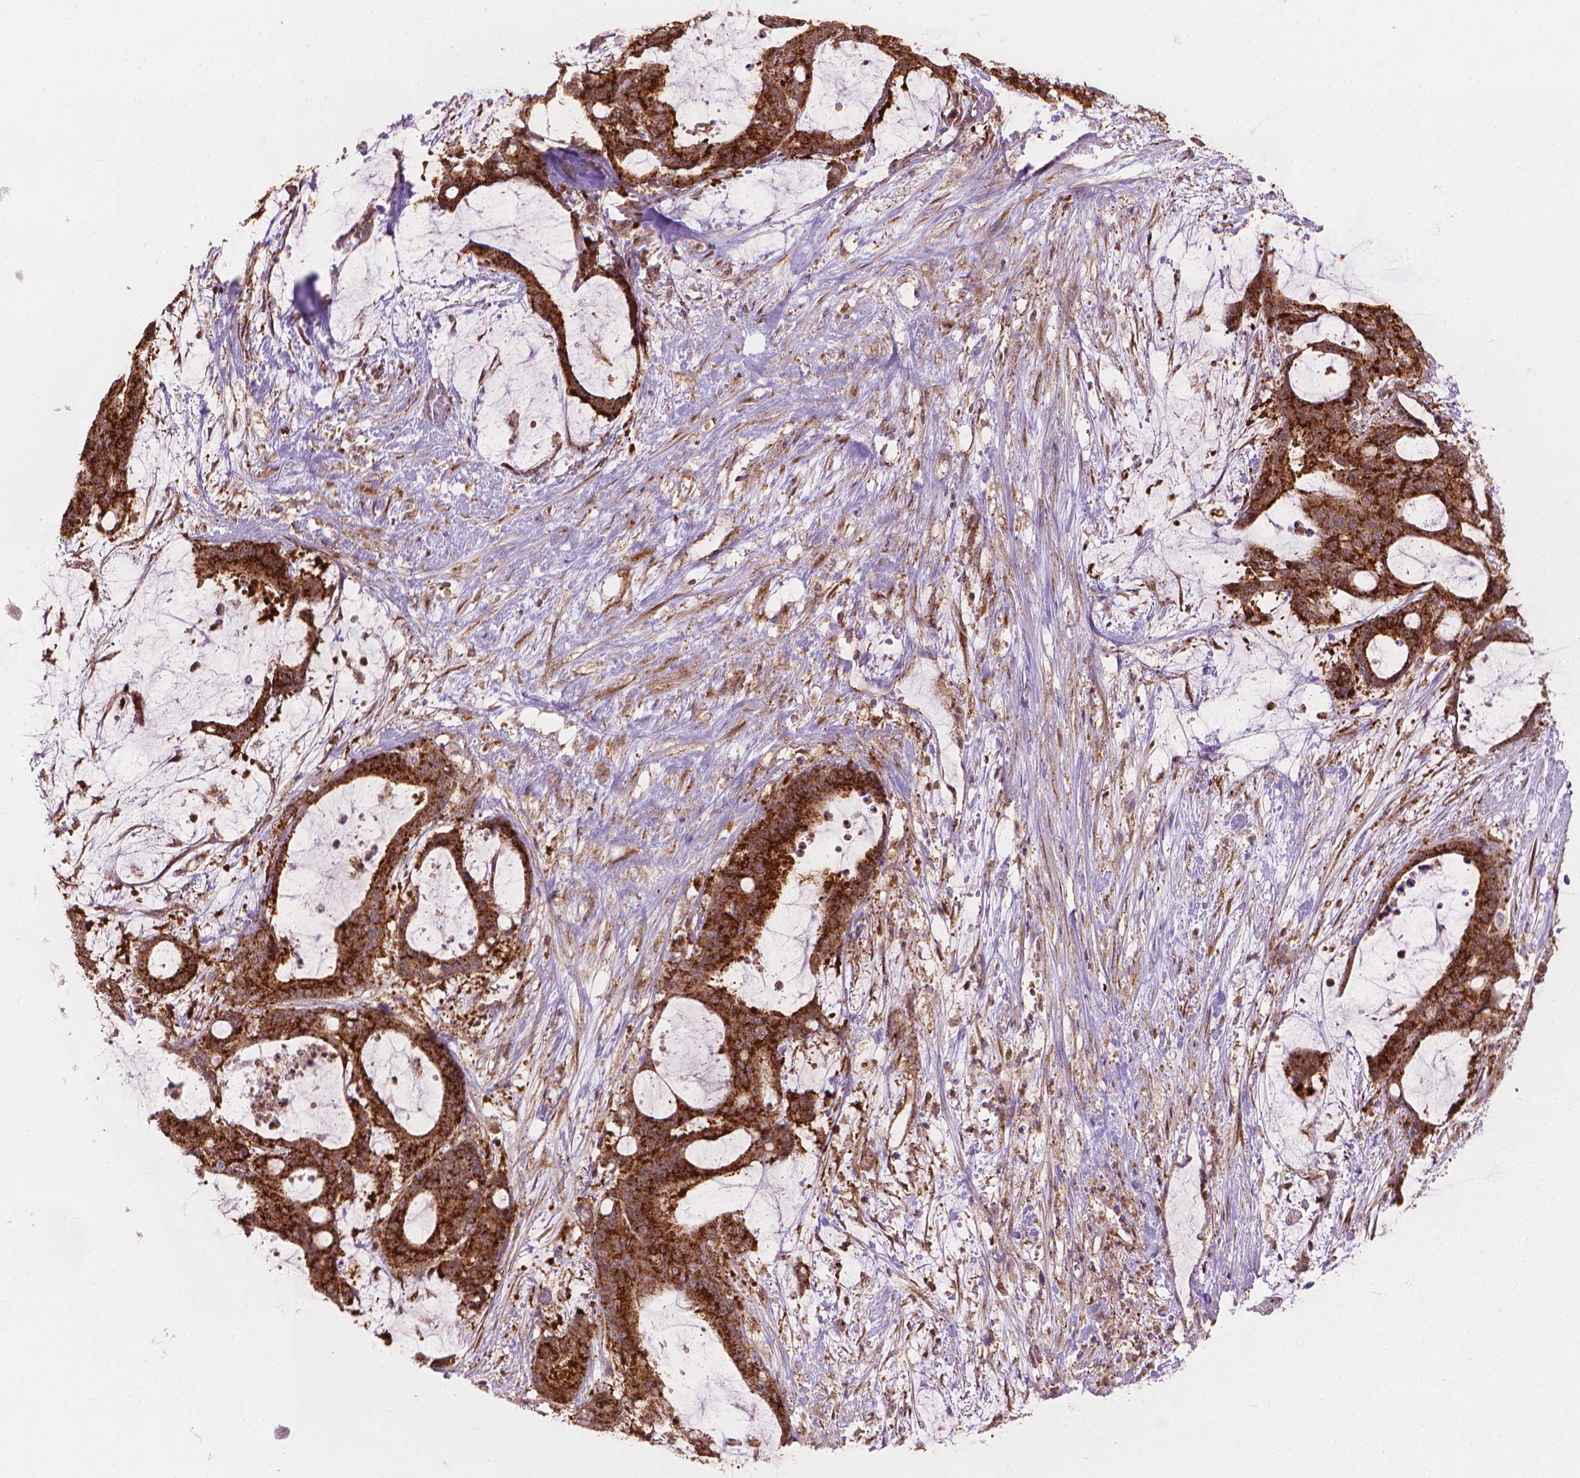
{"staining": {"intensity": "strong", "quantity": ">75%", "location": "cytoplasmic/membranous"}, "tissue": "liver cancer", "cell_type": "Tumor cells", "image_type": "cancer", "snomed": [{"axis": "morphology", "description": "Normal tissue, NOS"}, {"axis": "morphology", "description": "Cholangiocarcinoma"}, {"axis": "topography", "description": "Liver"}, {"axis": "topography", "description": "Peripheral nerve tissue"}], "caption": "About >75% of tumor cells in human liver cancer demonstrate strong cytoplasmic/membranous protein expression as visualized by brown immunohistochemical staining.", "gene": "VARS2", "patient": {"sex": "female", "age": 73}}